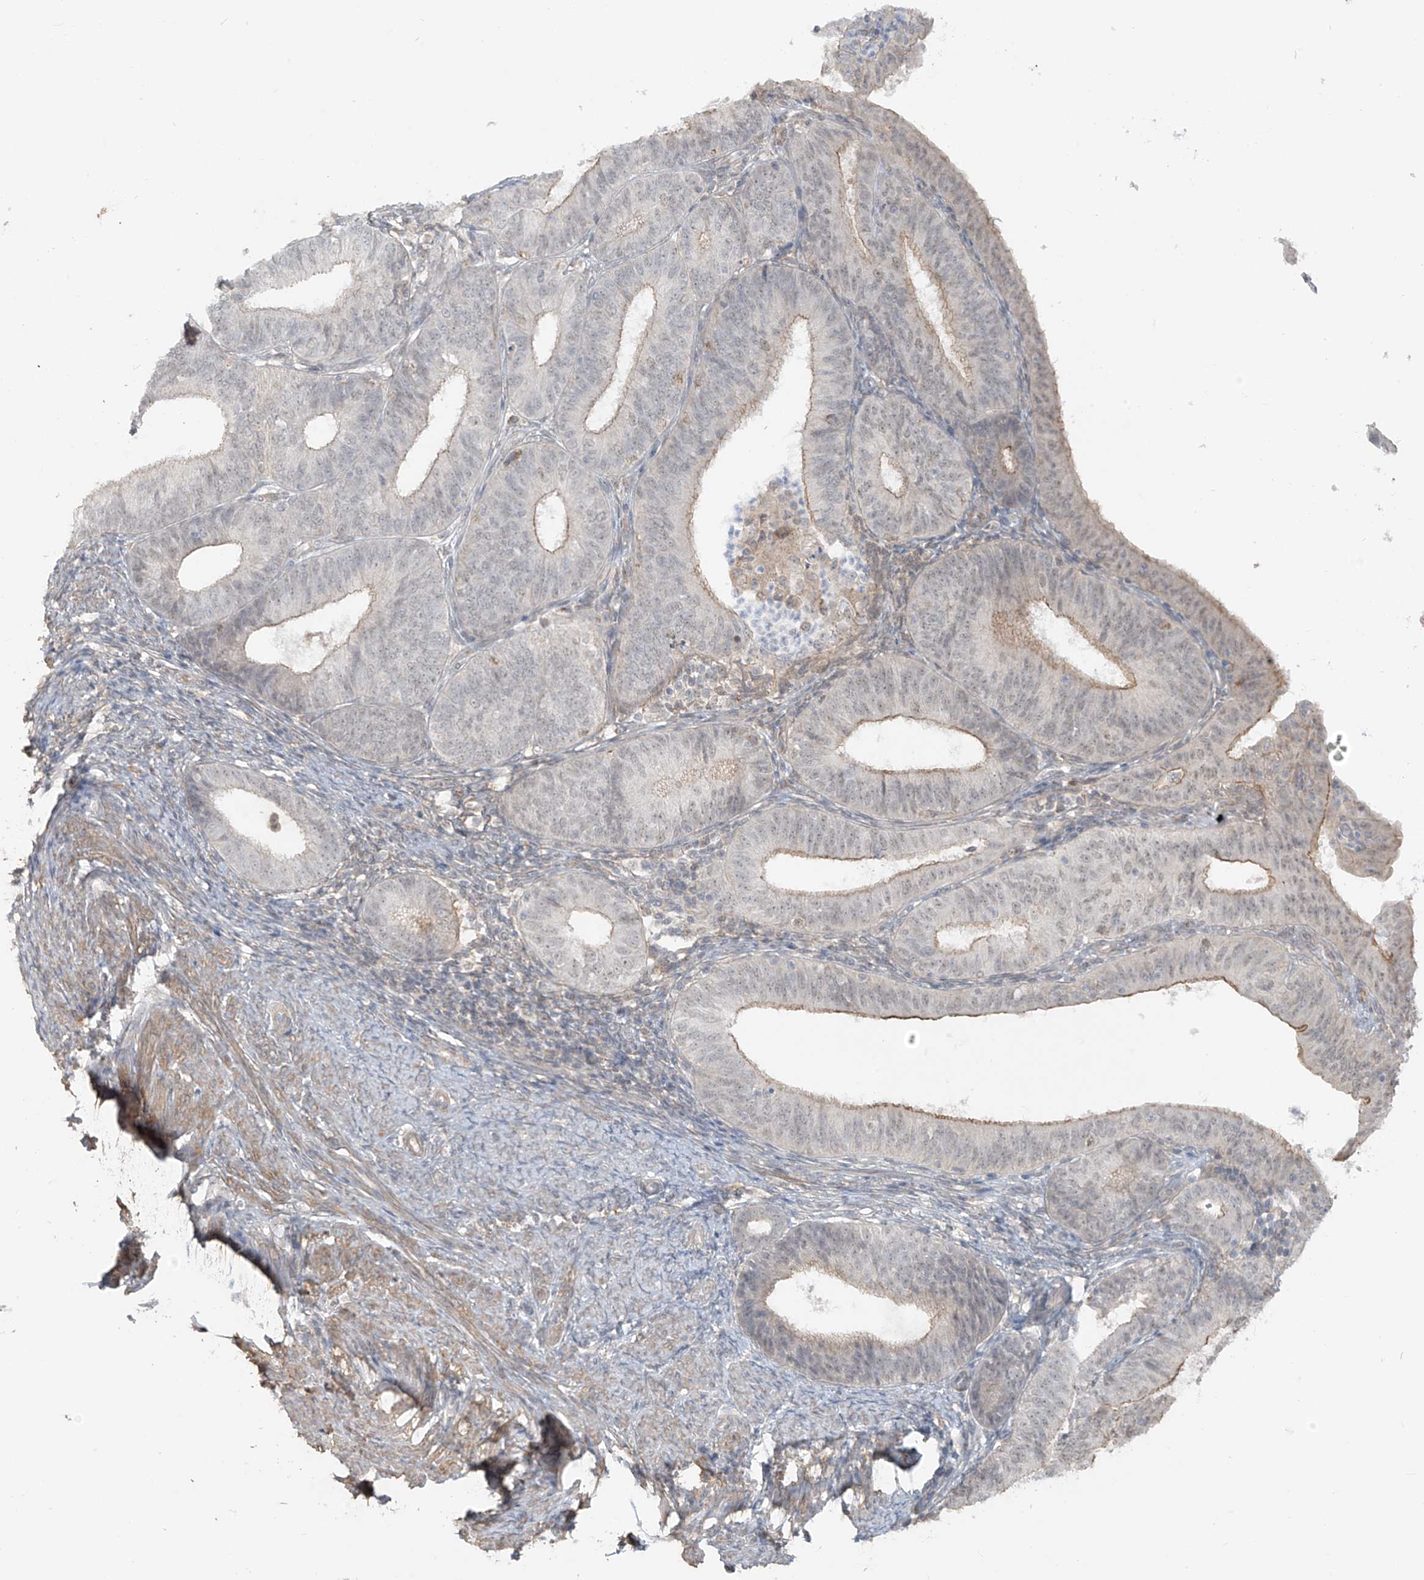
{"staining": {"intensity": "weak", "quantity": "<25%", "location": "cytoplasmic/membranous,nuclear"}, "tissue": "endometrial cancer", "cell_type": "Tumor cells", "image_type": "cancer", "snomed": [{"axis": "morphology", "description": "Adenocarcinoma, NOS"}, {"axis": "topography", "description": "Endometrium"}], "caption": "IHC histopathology image of human endometrial cancer (adenocarcinoma) stained for a protein (brown), which exhibits no positivity in tumor cells. (Brightfield microscopy of DAB IHC at high magnification).", "gene": "ABCD1", "patient": {"sex": "female", "age": 51}}